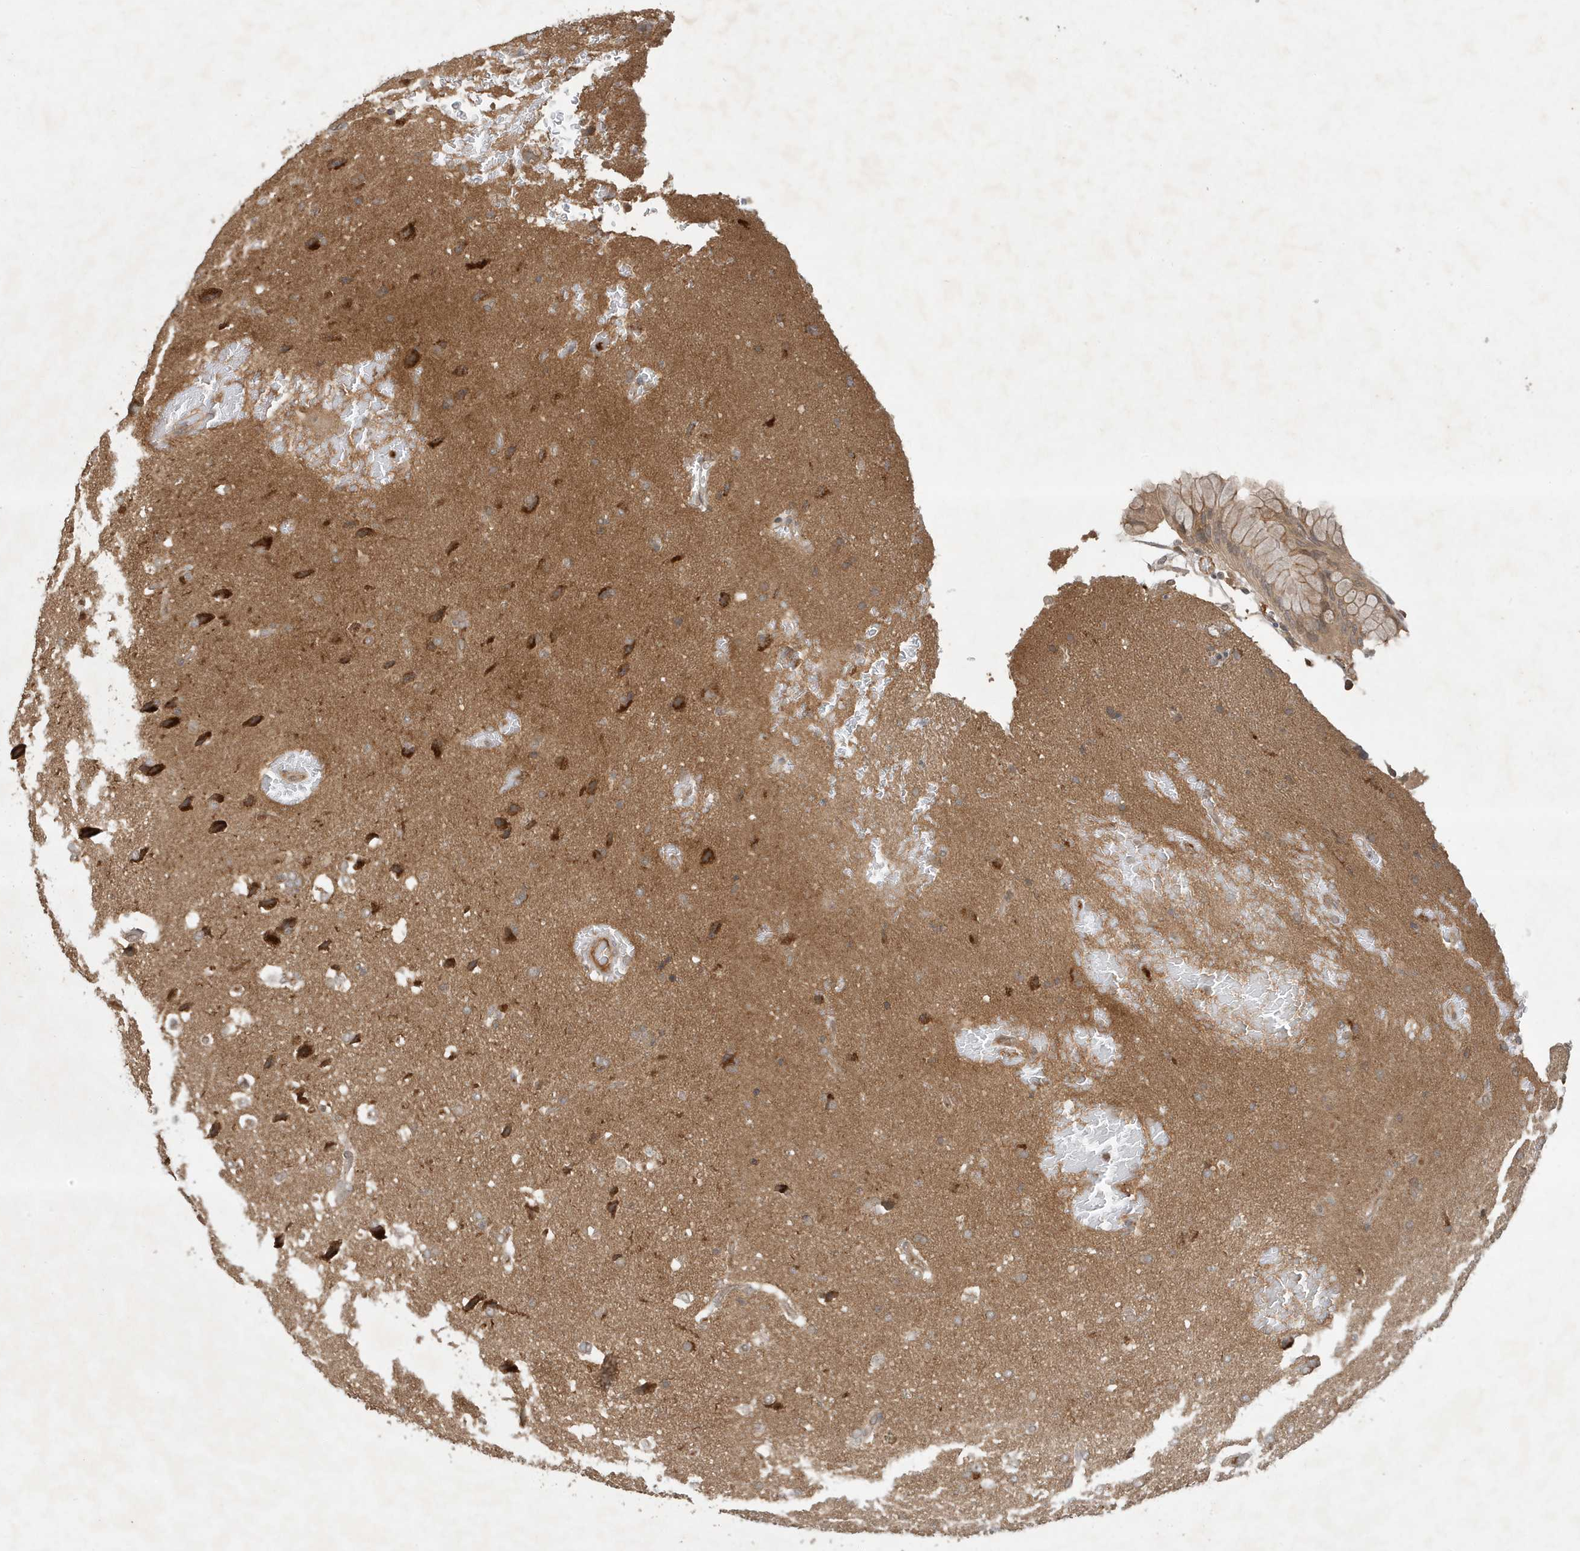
{"staining": {"intensity": "moderate", "quantity": ">75%", "location": "cytoplasmic/membranous"}, "tissue": "glioma", "cell_type": "Tumor cells", "image_type": "cancer", "snomed": [{"axis": "morphology", "description": "Glioma, malignant, High grade"}, {"axis": "topography", "description": "Brain"}], "caption": "This is a photomicrograph of immunohistochemistry staining of glioma, which shows moderate staining in the cytoplasmic/membranous of tumor cells.", "gene": "ABCB9", "patient": {"sex": "female", "age": 58}}